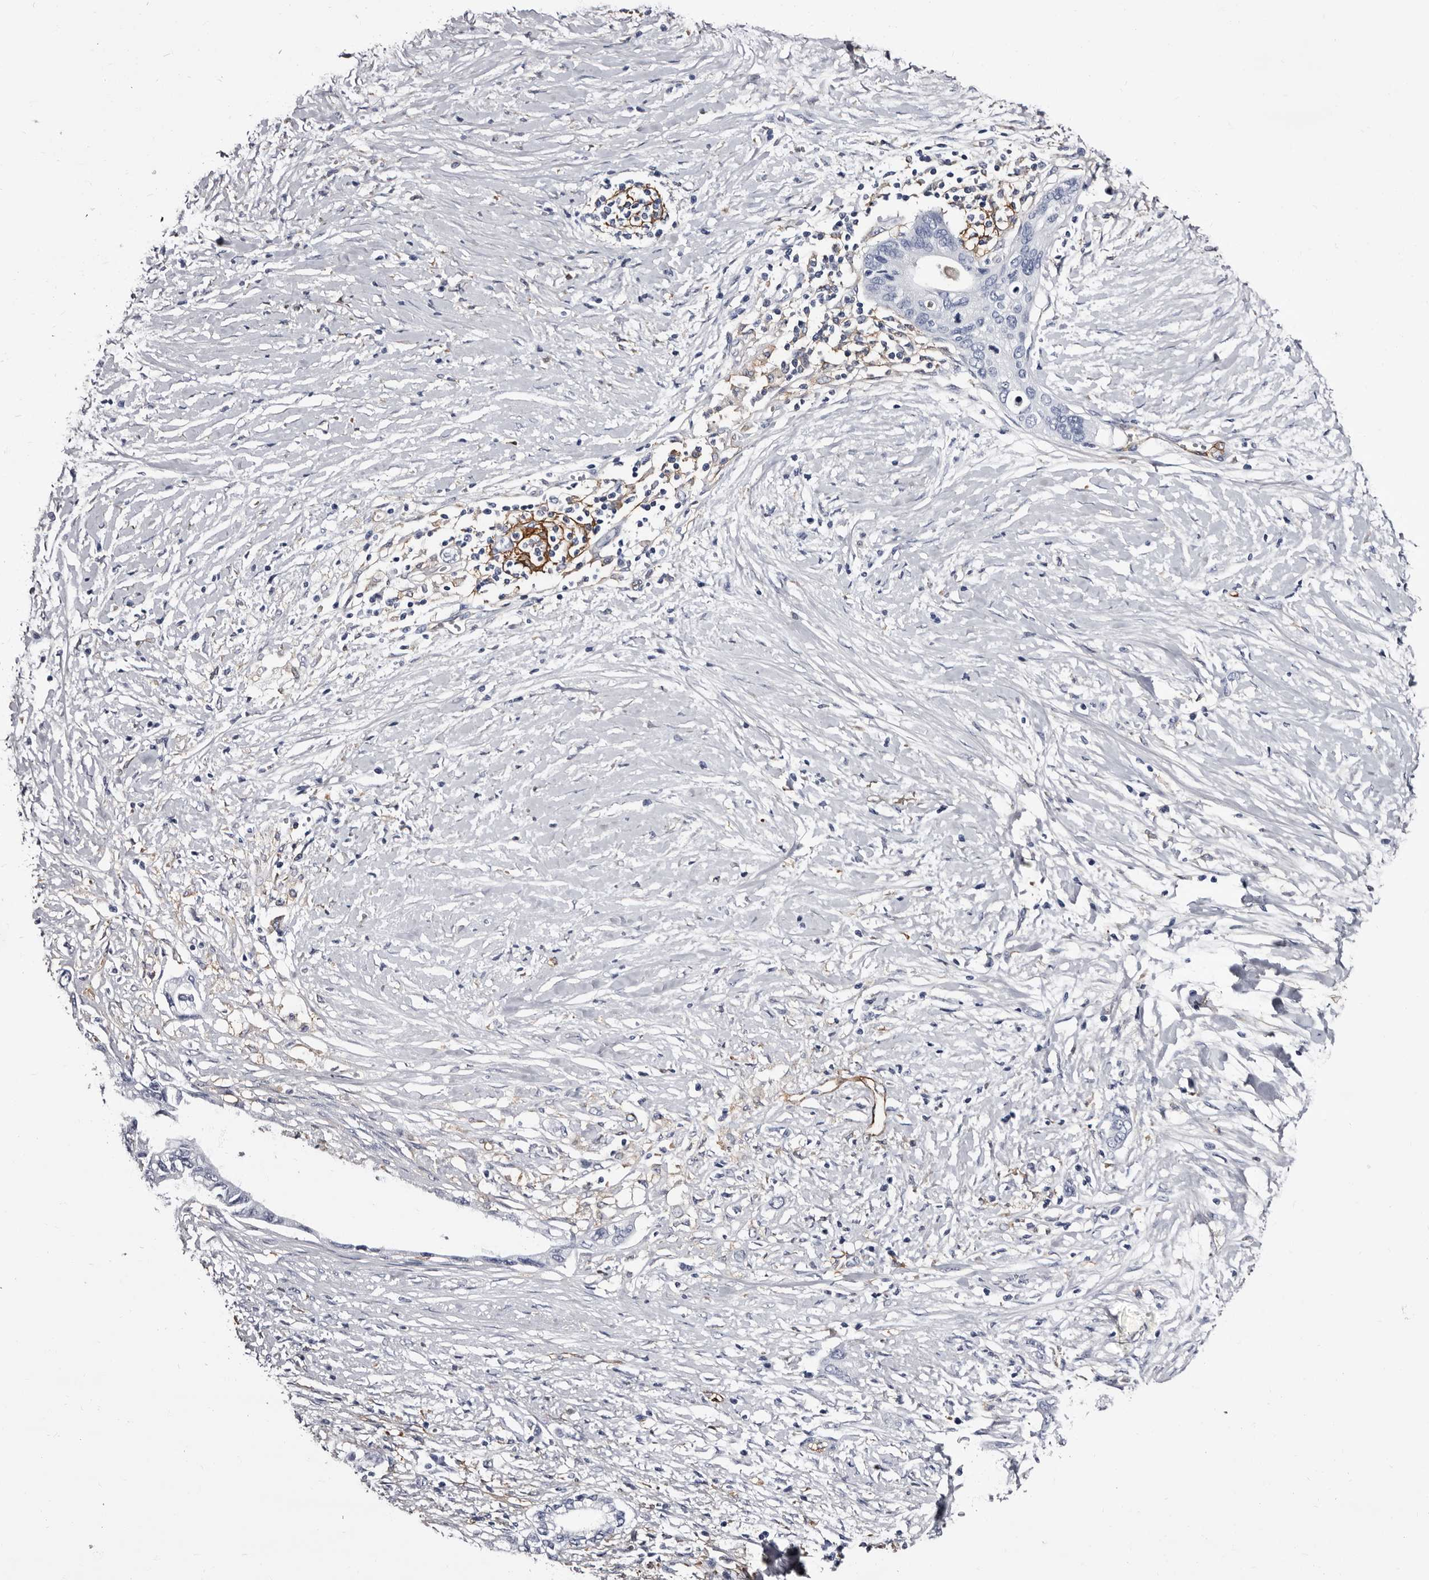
{"staining": {"intensity": "negative", "quantity": "none", "location": "none"}, "tissue": "pancreatic cancer", "cell_type": "Tumor cells", "image_type": "cancer", "snomed": [{"axis": "morphology", "description": "Normal tissue, NOS"}, {"axis": "morphology", "description": "Adenocarcinoma, NOS"}, {"axis": "topography", "description": "Pancreas"}, {"axis": "topography", "description": "Peripheral nerve tissue"}], "caption": "IHC image of pancreatic cancer (adenocarcinoma) stained for a protein (brown), which displays no positivity in tumor cells.", "gene": "EPB41L3", "patient": {"sex": "male", "age": 59}}